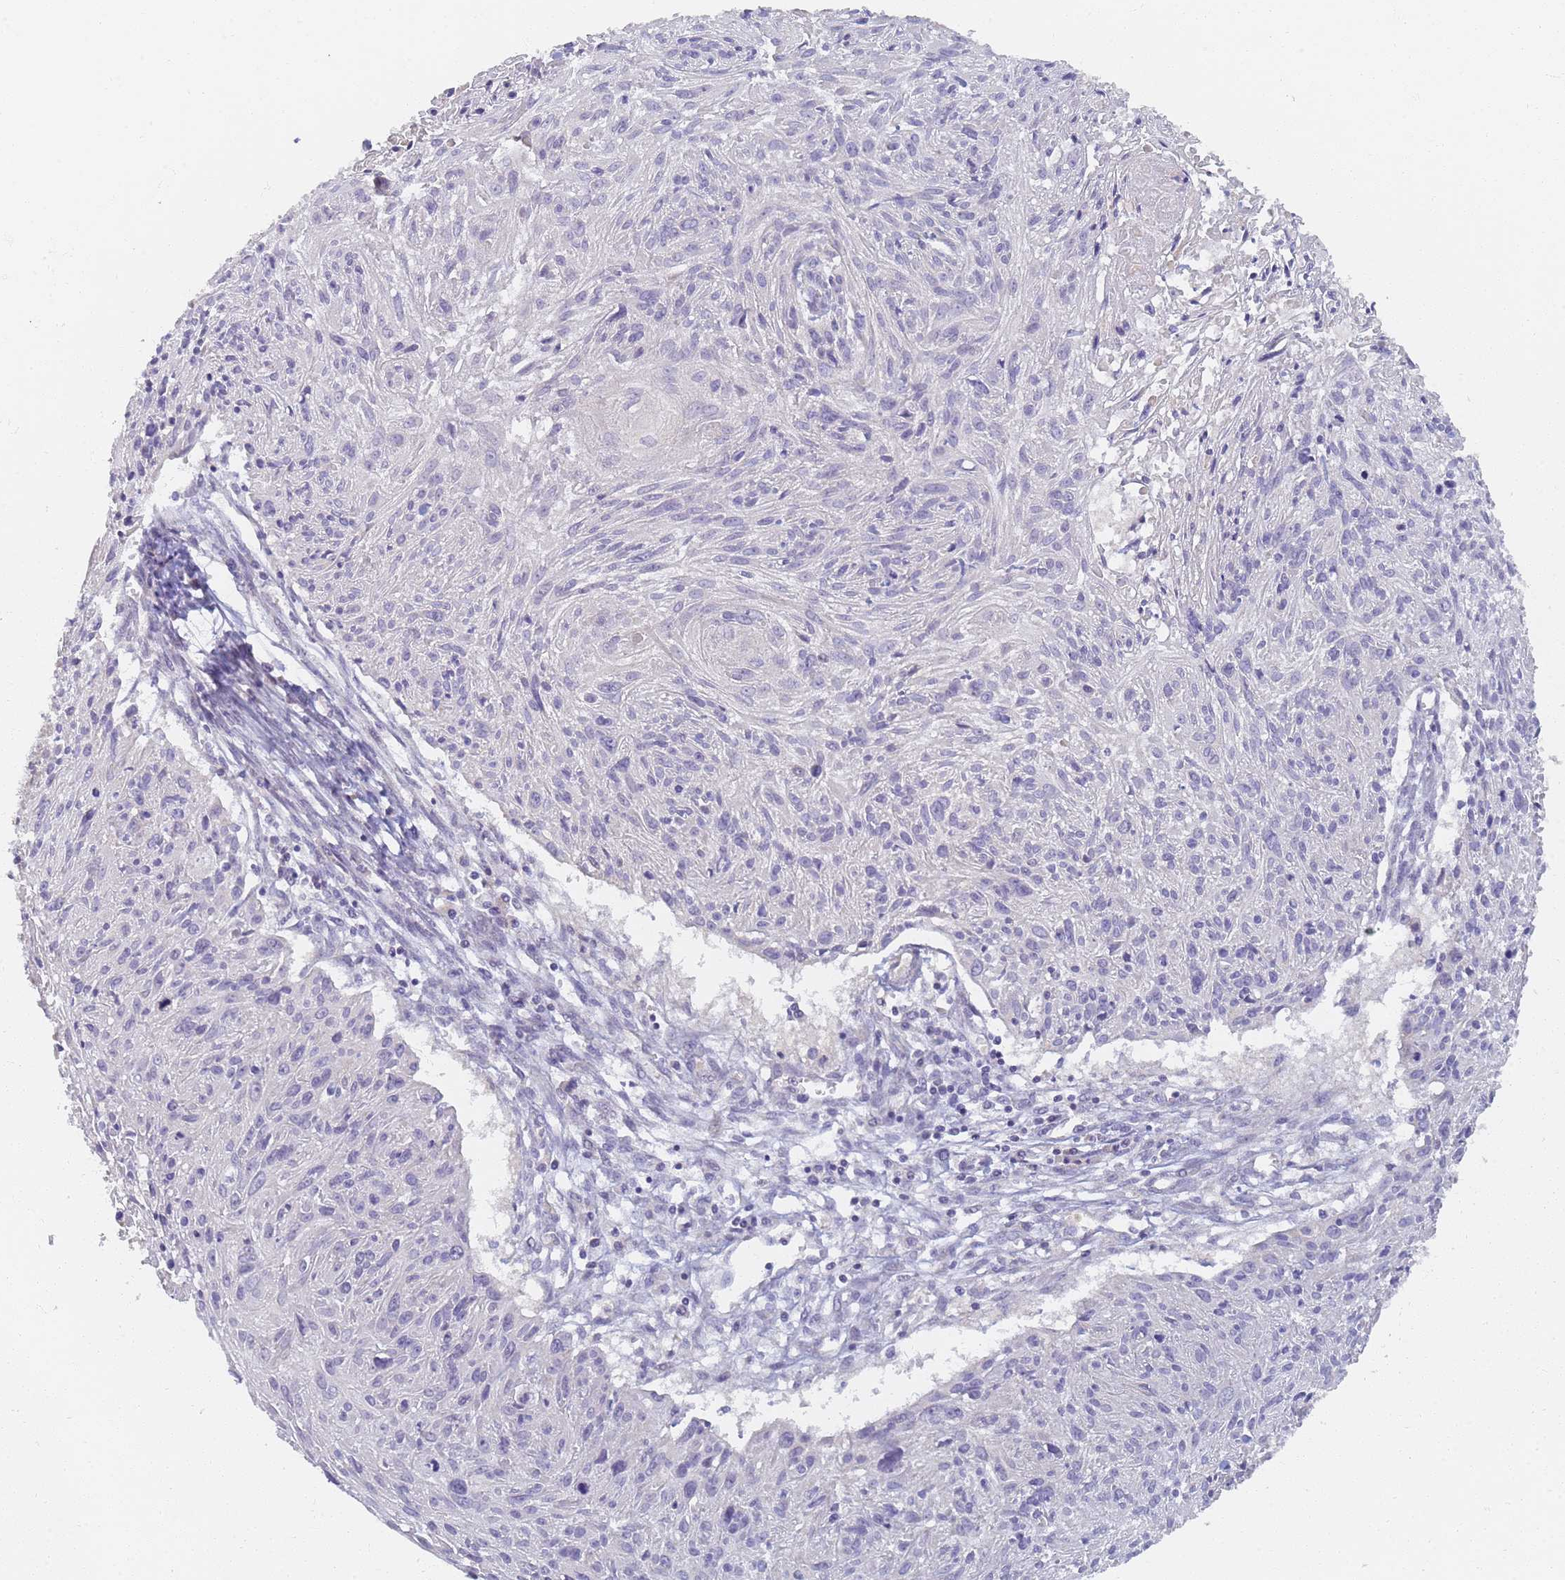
{"staining": {"intensity": "negative", "quantity": "none", "location": "none"}, "tissue": "cervical cancer", "cell_type": "Tumor cells", "image_type": "cancer", "snomed": [{"axis": "morphology", "description": "Squamous cell carcinoma, NOS"}, {"axis": "topography", "description": "Cervix"}], "caption": "The histopathology image reveals no significant staining in tumor cells of cervical cancer.", "gene": "UTP23", "patient": {"sex": "female", "age": 51}}